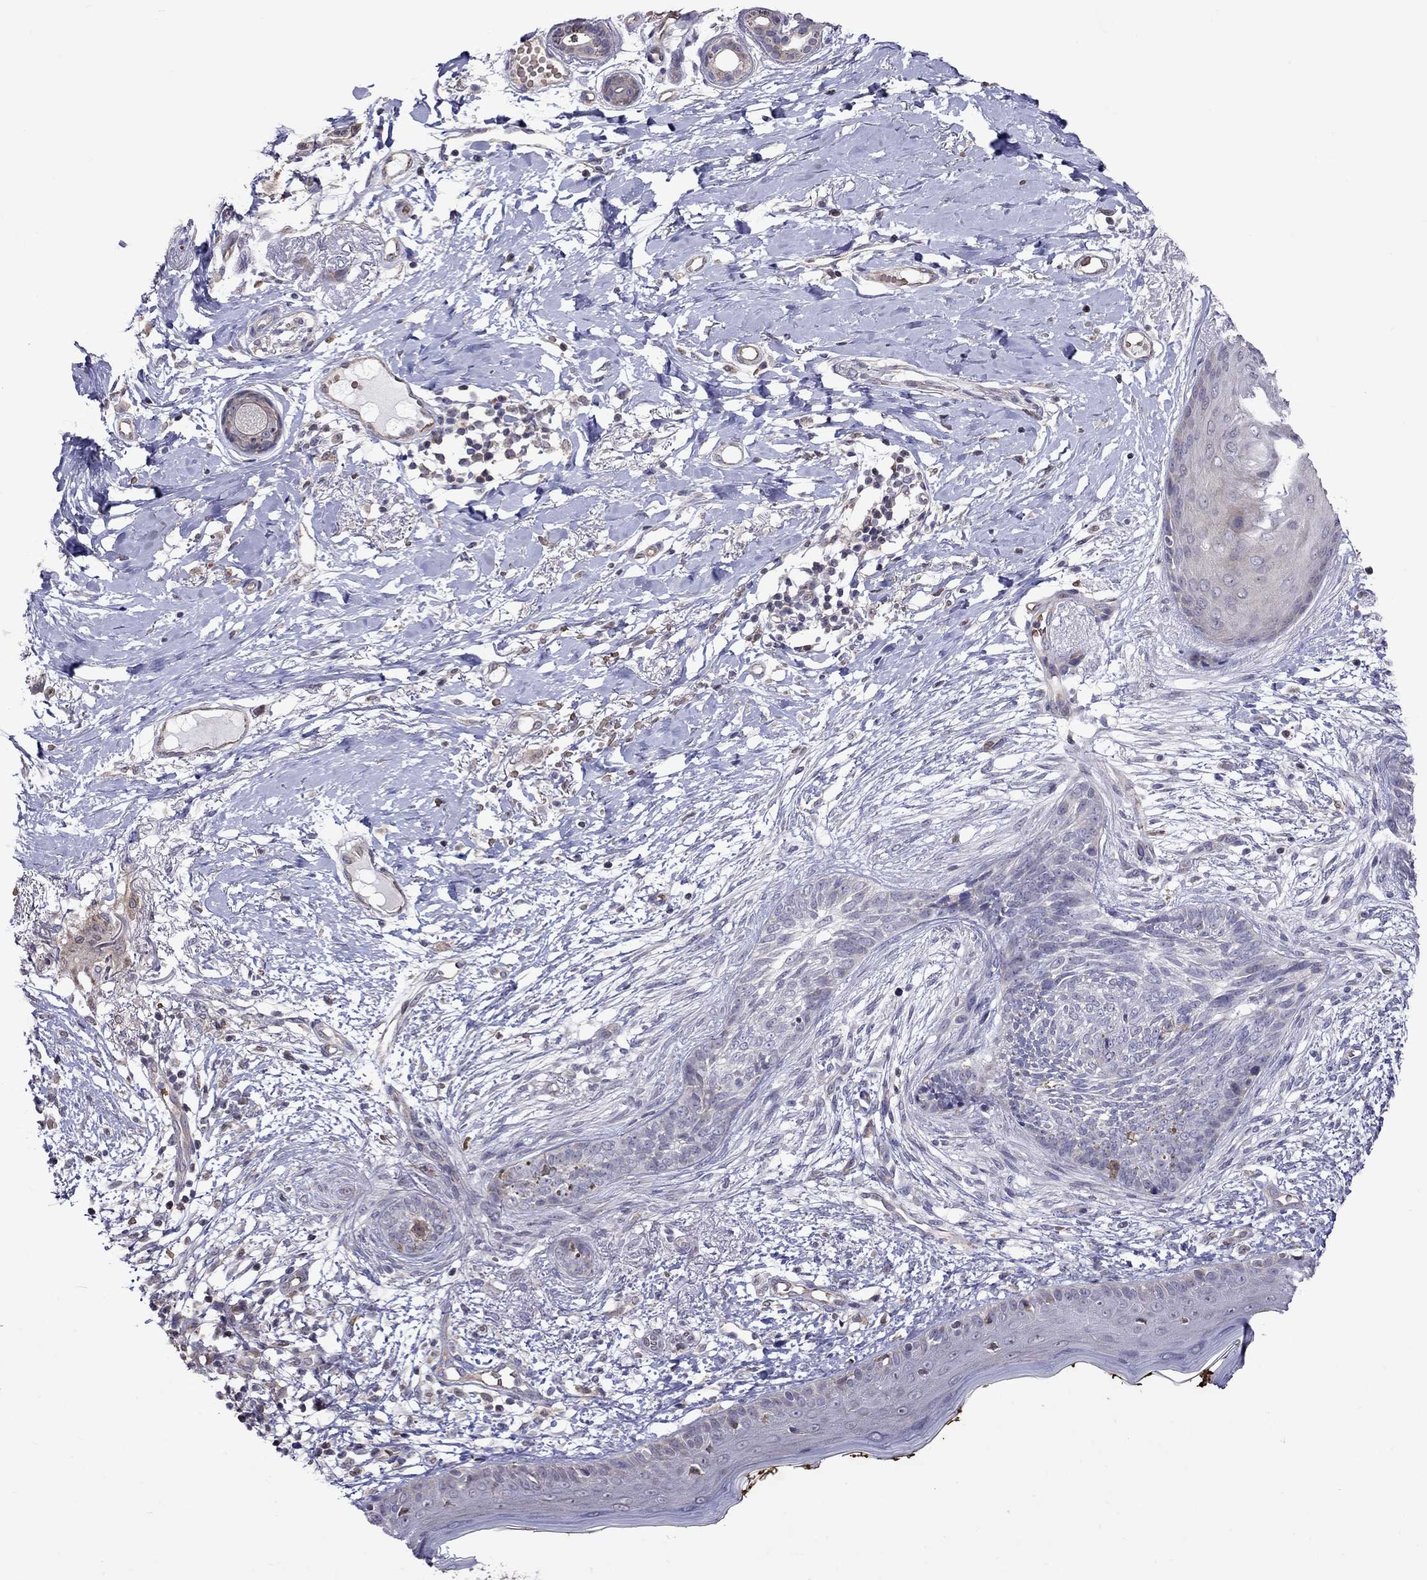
{"staining": {"intensity": "negative", "quantity": "none", "location": "none"}, "tissue": "skin cancer", "cell_type": "Tumor cells", "image_type": "cancer", "snomed": [{"axis": "morphology", "description": "Normal tissue, NOS"}, {"axis": "morphology", "description": "Basal cell carcinoma"}, {"axis": "topography", "description": "Skin"}], "caption": "Immunohistochemical staining of skin basal cell carcinoma reveals no significant staining in tumor cells.", "gene": "ADAM28", "patient": {"sex": "male", "age": 84}}